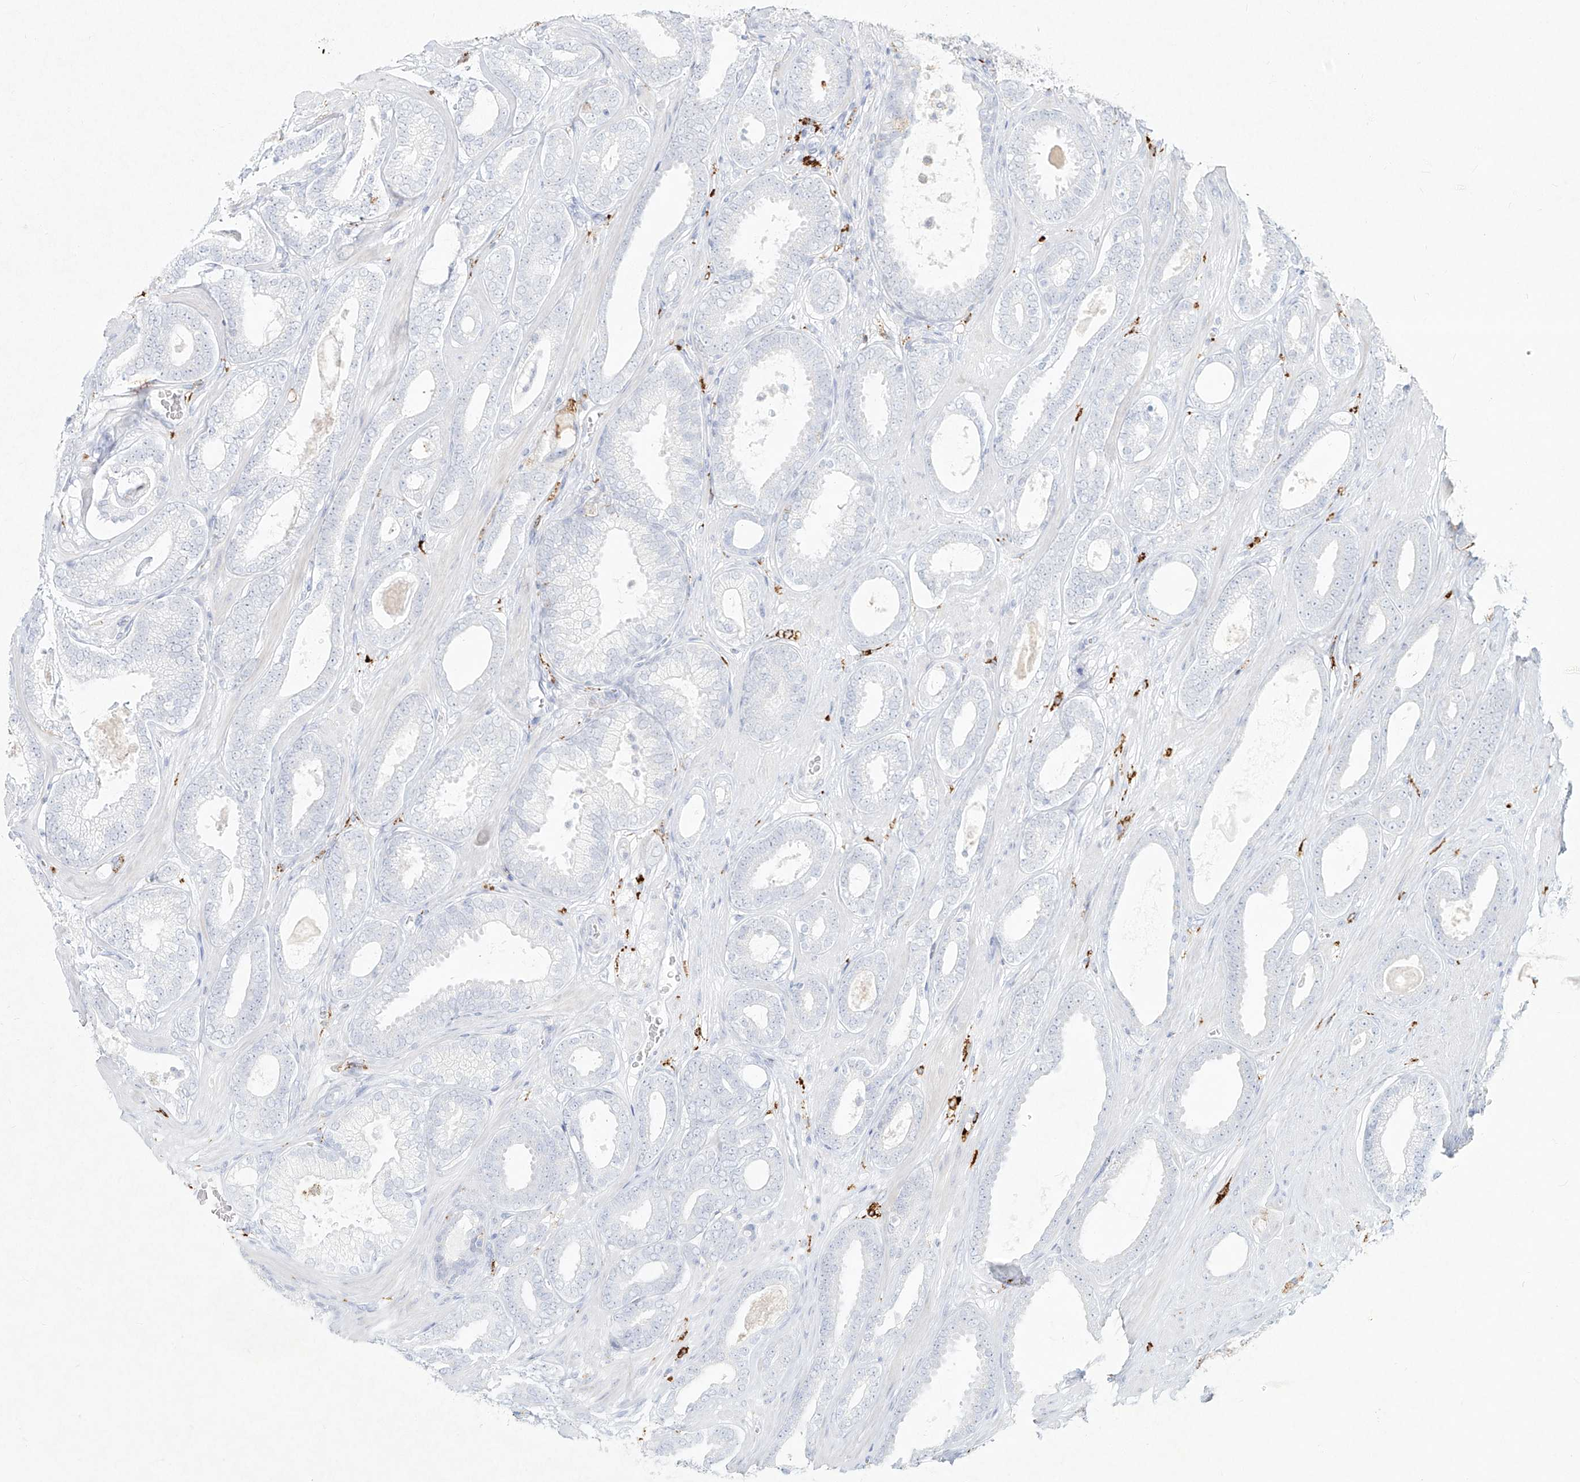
{"staining": {"intensity": "negative", "quantity": "none", "location": "none"}, "tissue": "prostate cancer", "cell_type": "Tumor cells", "image_type": "cancer", "snomed": [{"axis": "morphology", "description": "Adenocarcinoma, High grade"}, {"axis": "topography", "description": "Prostate"}], "caption": "Immunohistochemical staining of prostate cancer shows no significant expression in tumor cells.", "gene": "CD209", "patient": {"sex": "male", "age": 60}}